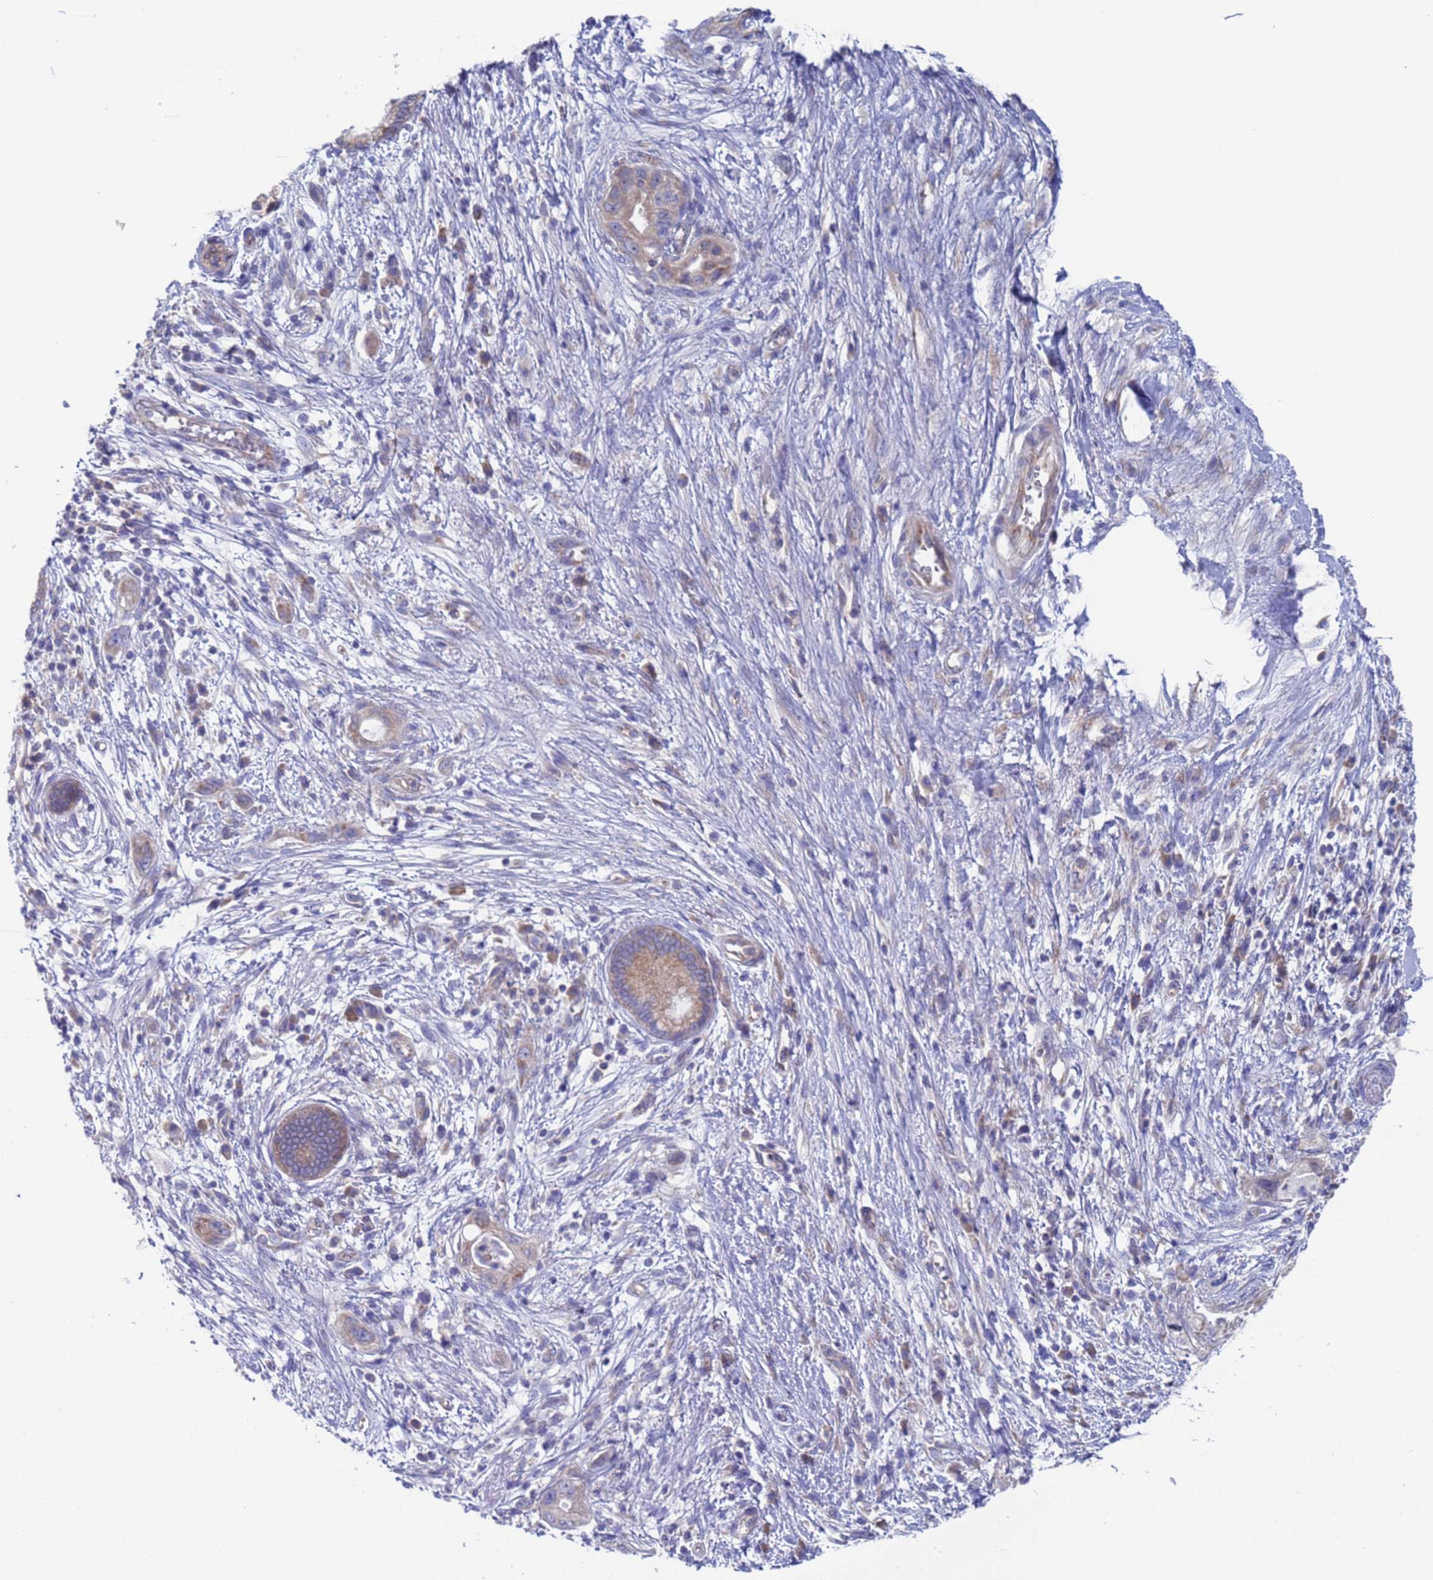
{"staining": {"intensity": "weak", "quantity": "25%-75%", "location": "cytoplasmic/membranous"}, "tissue": "pancreatic cancer", "cell_type": "Tumor cells", "image_type": "cancer", "snomed": [{"axis": "morphology", "description": "Adenocarcinoma, NOS"}, {"axis": "topography", "description": "Pancreas"}], "caption": "Pancreatic cancer (adenocarcinoma) stained with a protein marker reveals weak staining in tumor cells.", "gene": "PET117", "patient": {"sex": "female", "age": 73}}